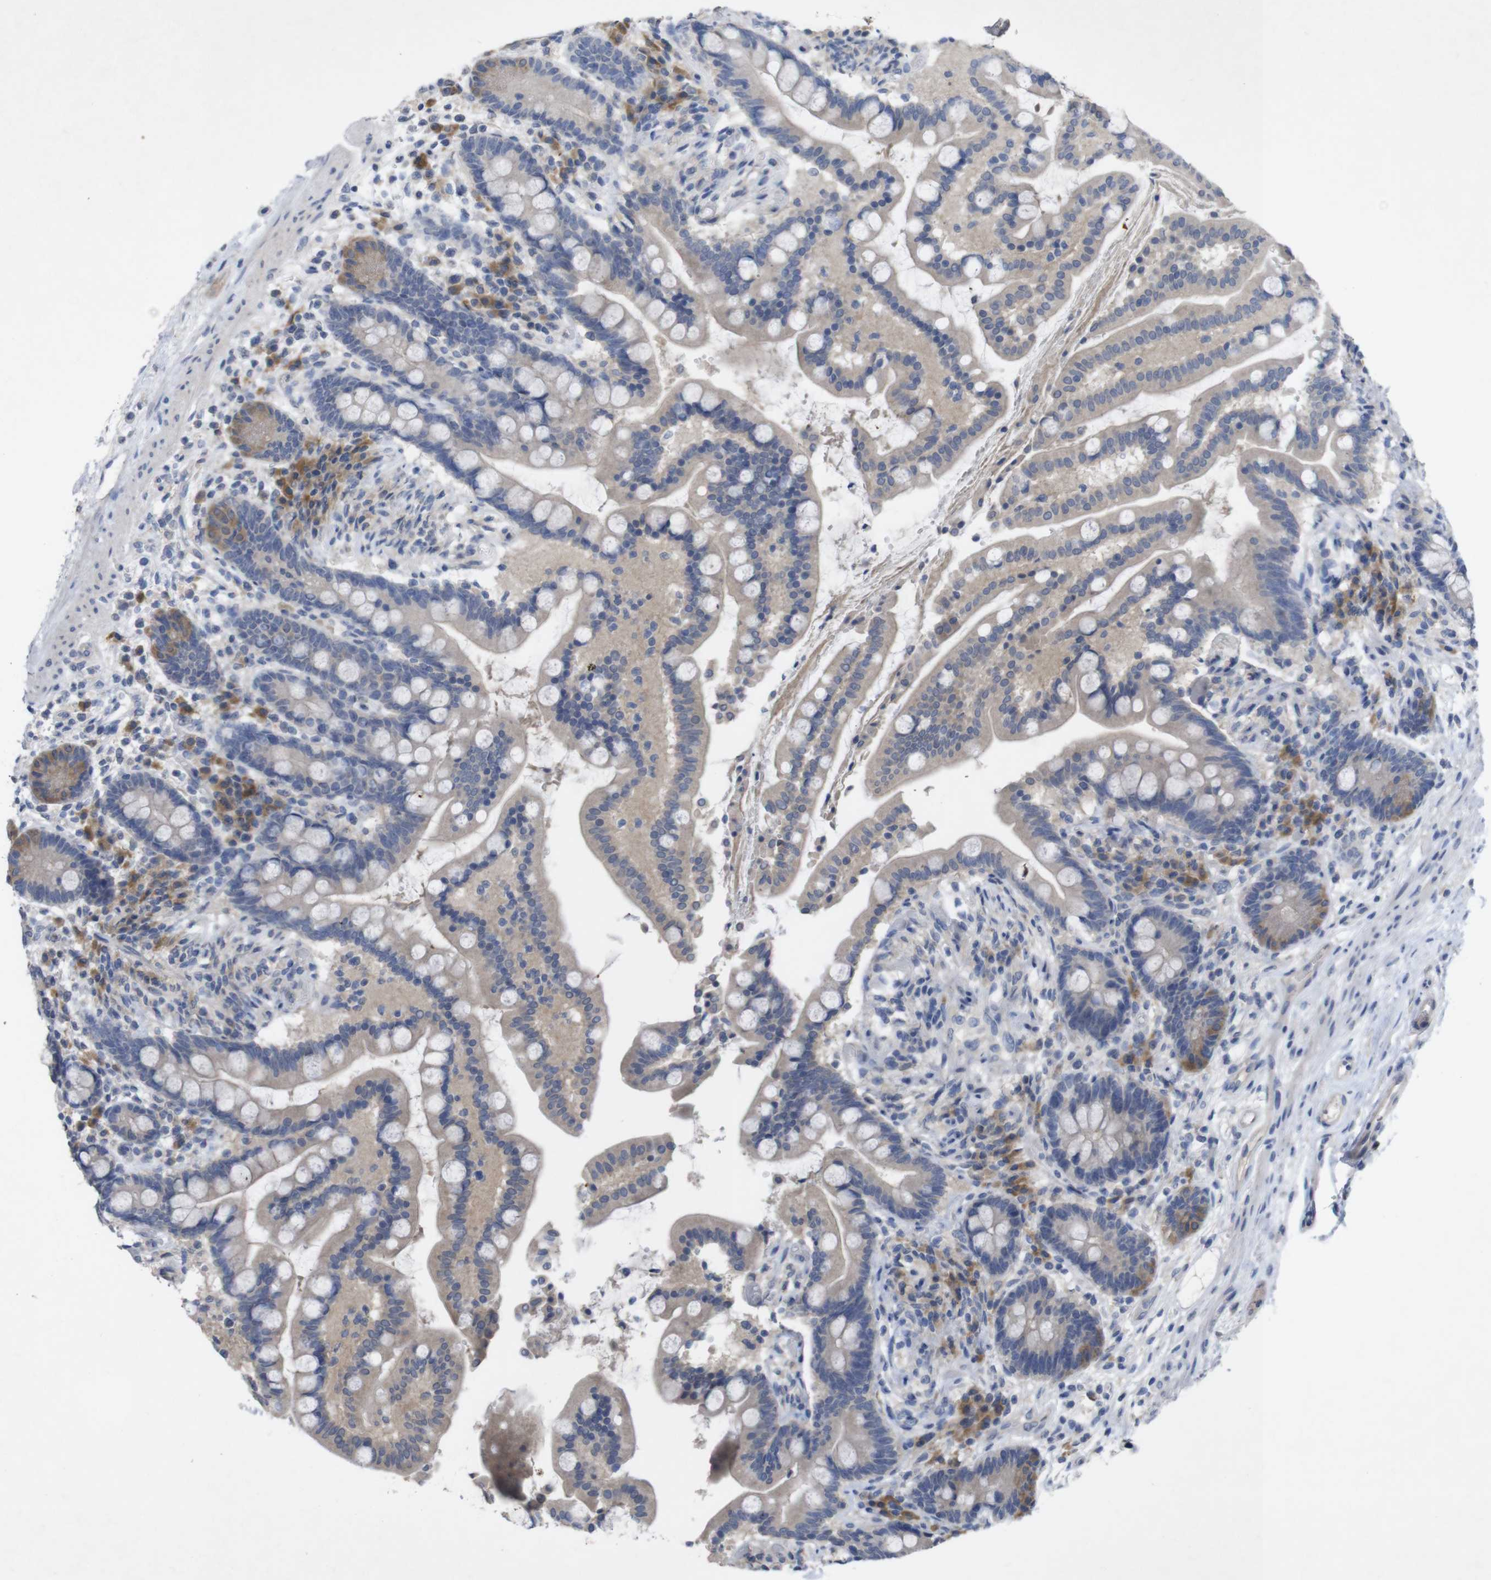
{"staining": {"intensity": "weak", "quantity": "25%-75%", "location": "cytoplasmic/membranous"}, "tissue": "colon", "cell_type": "Endothelial cells", "image_type": "normal", "snomed": [{"axis": "morphology", "description": "Normal tissue, NOS"}, {"axis": "topography", "description": "Colon"}], "caption": "Protein expression analysis of normal human colon reveals weak cytoplasmic/membranous expression in approximately 25%-75% of endothelial cells. The staining was performed using DAB (3,3'-diaminobenzidine) to visualize the protein expression in brown, while the nuclei were stained in blue with hematoxylin (Magnification: 20x).", "gene": "BCAR3", "patient": {"sex": "male", "age": 73}}